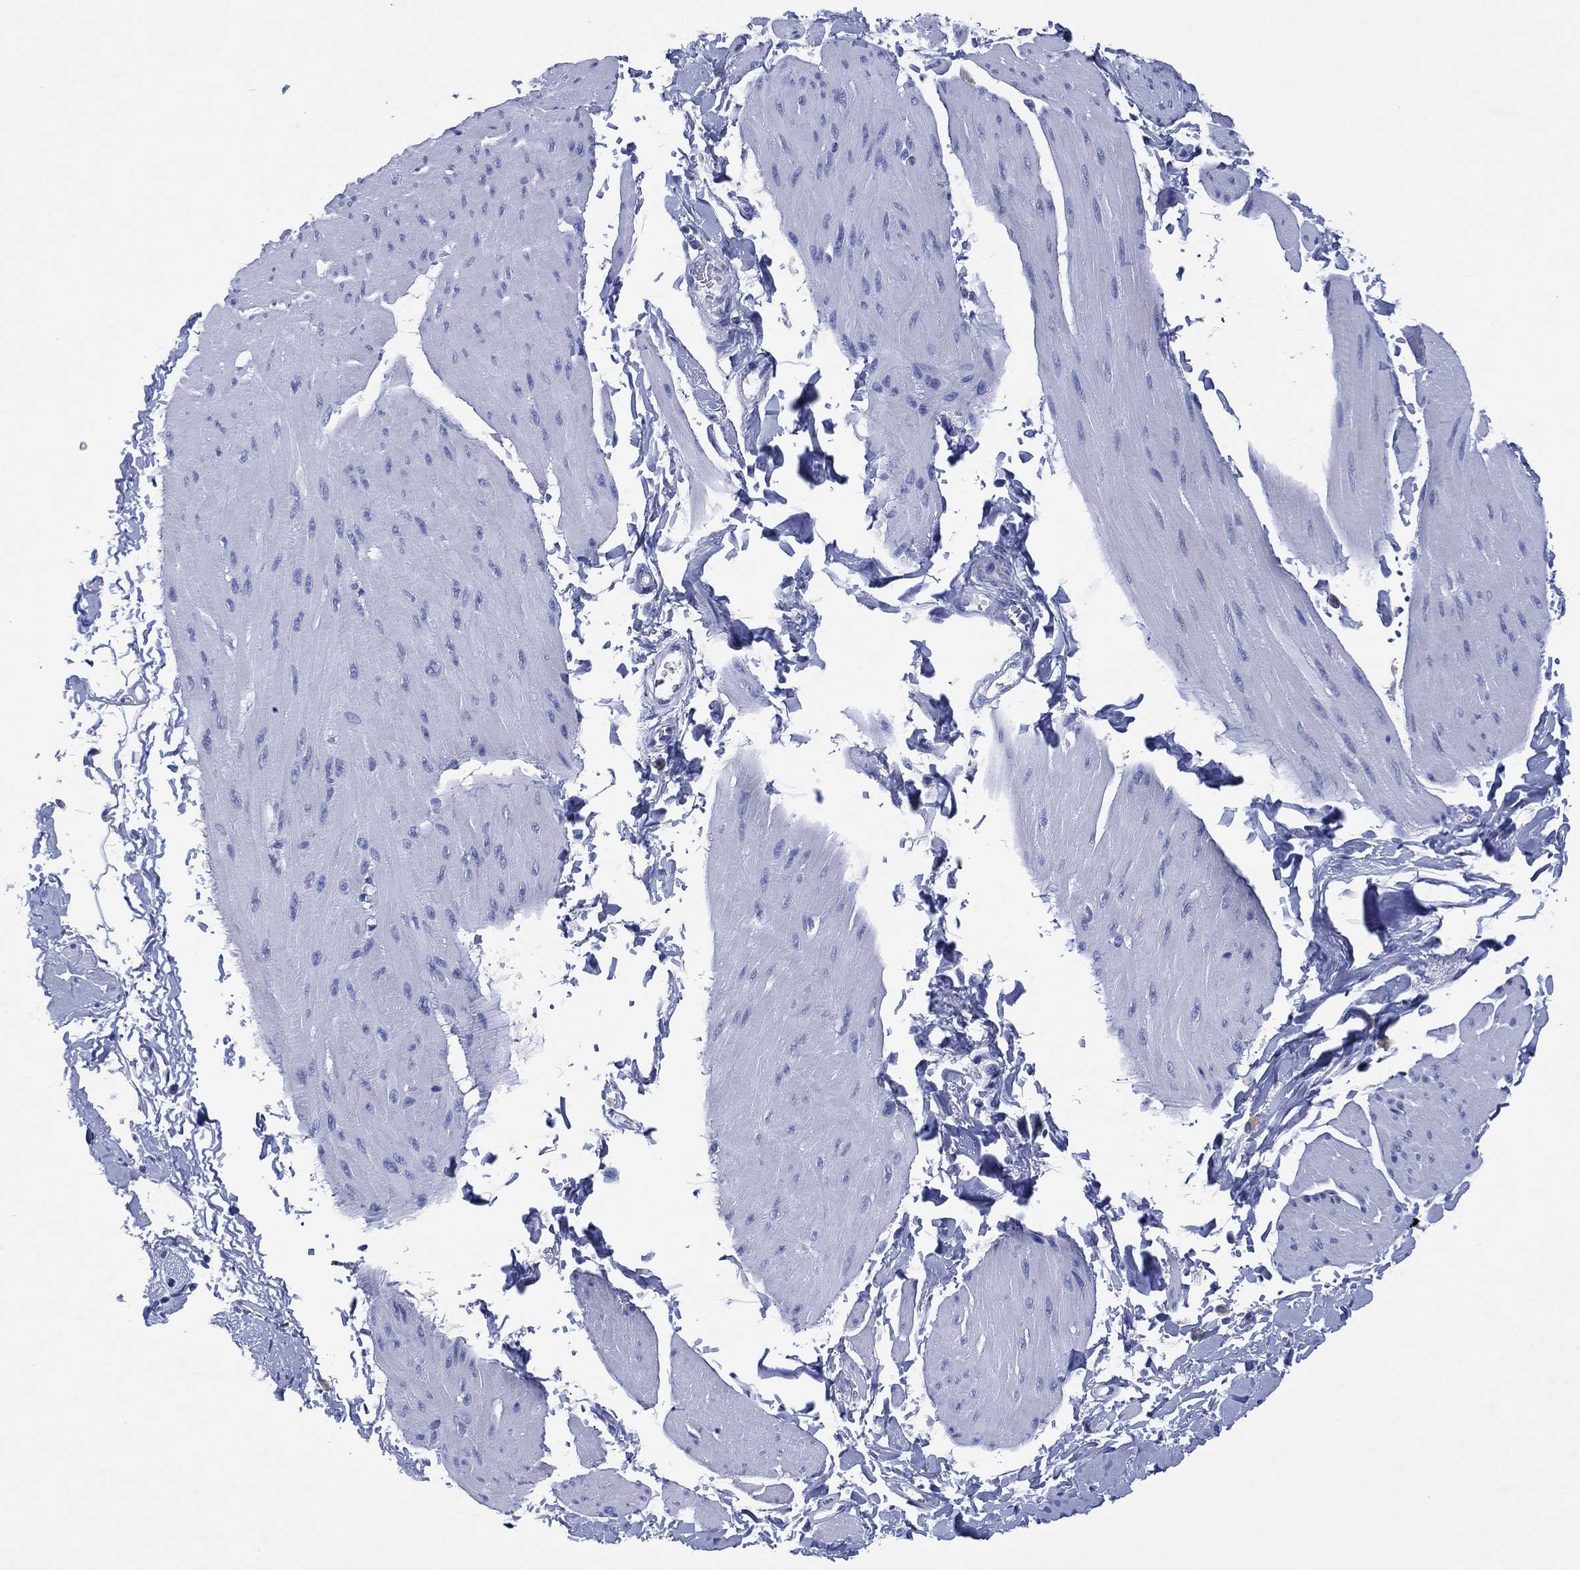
{"staining": {"intensity": "negative", "quantity": "none", "location": "none"}, "tissue": "smooth muscle", "cell_type": "Smooth muscle cells", "image_type": "normal", "snomed": [{"axis": "morphology", "description": "Normal tissue, NOS"}, {"axis": "topography", "description": "Adipose tissue"}, {"axis": "topography", "description": "Smooth muscle"}, {"axis": "topography", "description": "Peripheral nerve tissue"}], "caption": "There is no significant staining in smooth muscle cells of smooth muscle. (DAB IHC visualized using brightfield microscopy, high magnification).", "gene": "CHRNA3", "patient": {"sex": "male", "age": 83}}